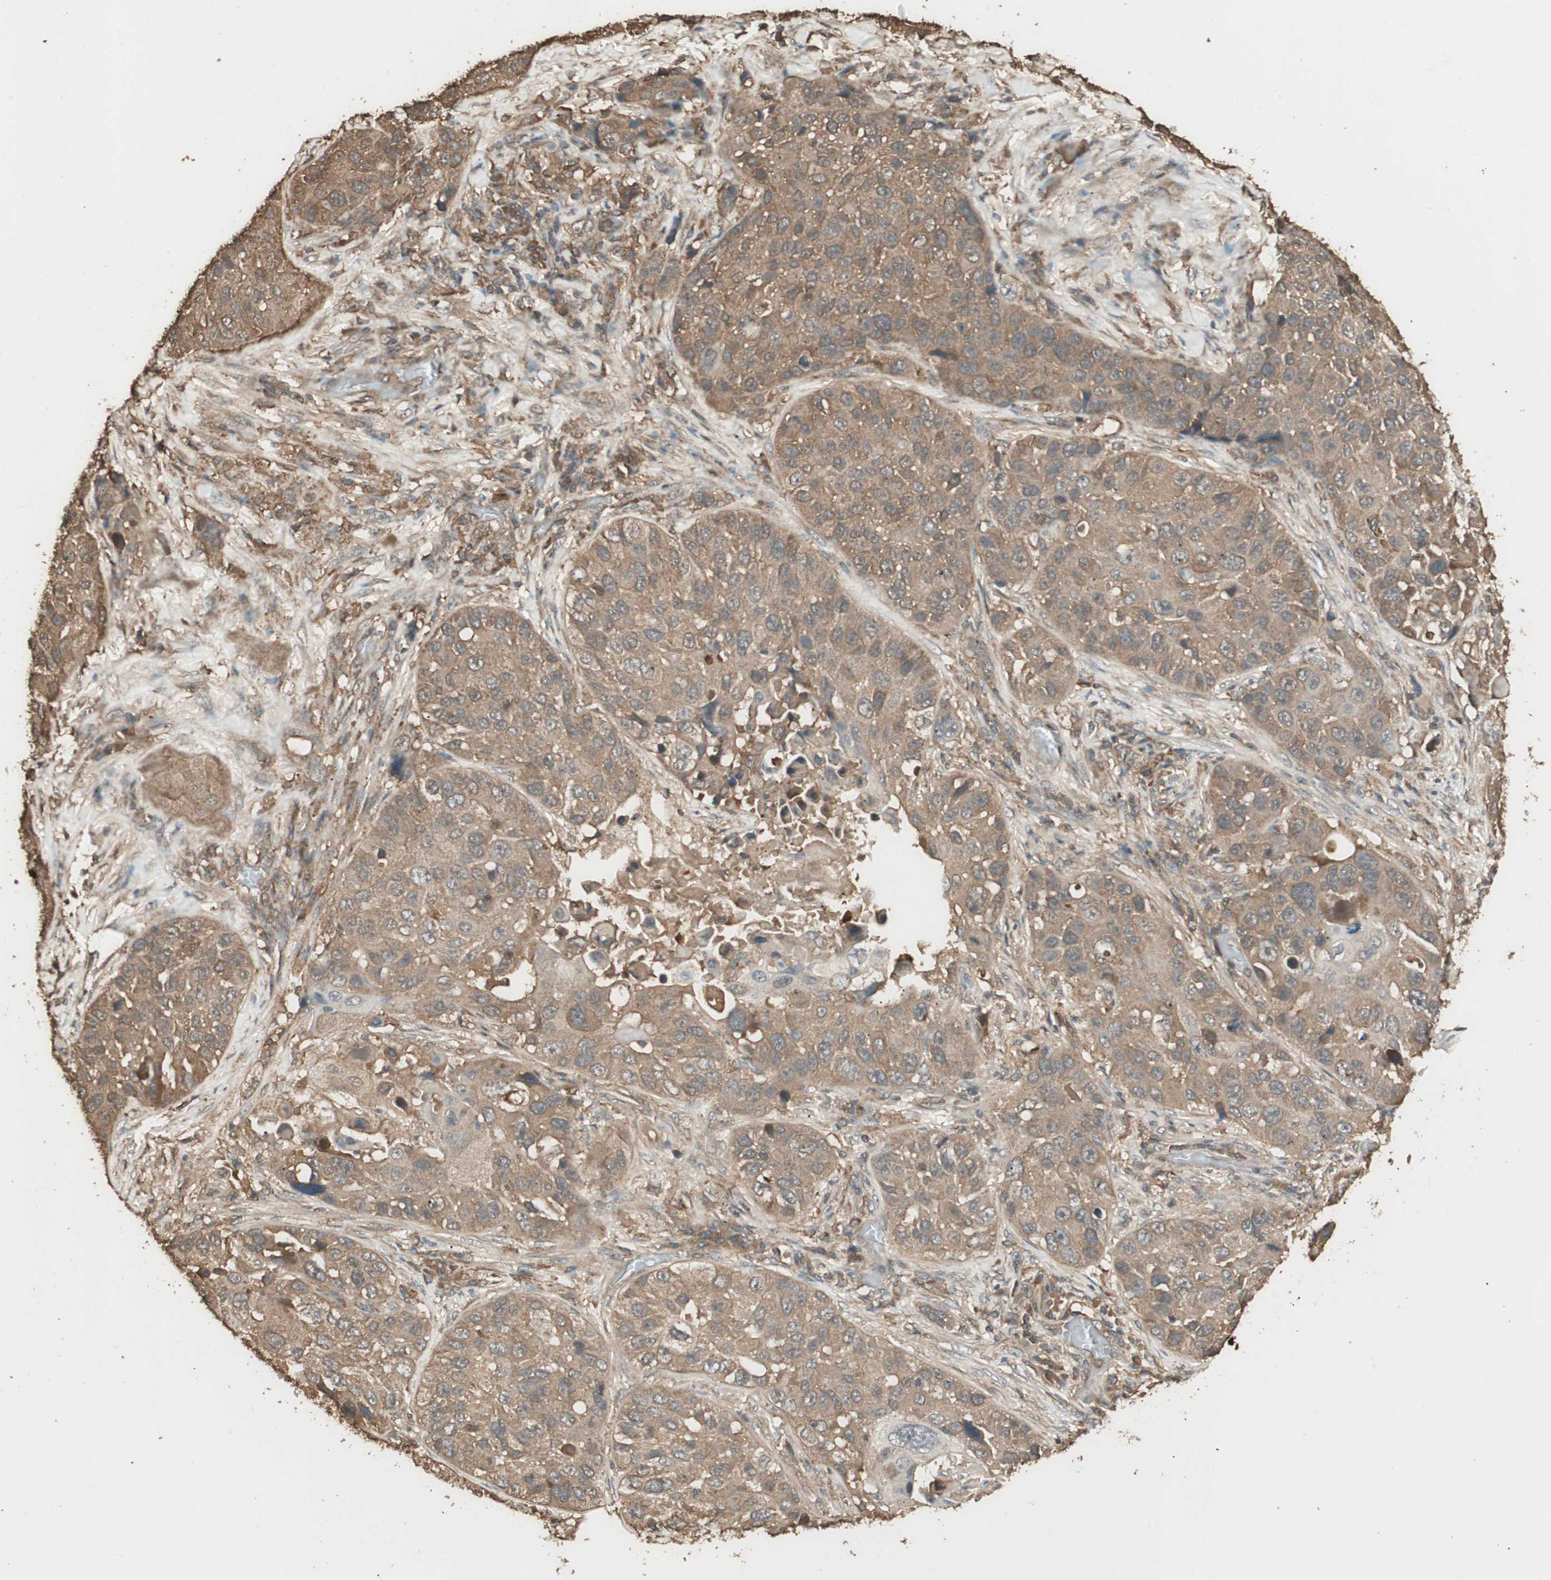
{"staining": {"intensity": "moderate", "quantity": ">75%", "location": "cytoplasmic/membranous"}, "tissue": "lung cancer", "cell_type": "Tumor cells", "image_type": "cancer", "snomed": [{"axis": "morphology", "description": "Squamous cell carcinoma, NOS"}, {"axis": "topography", "description": "Lung"}], "caption": "Human lung cancer (squamous cell carcinoma) stained with a protein marker shows moderate staining in tumor cells.", "gene": "CCN4", "patient": {"sex": "male", "age": 57}}